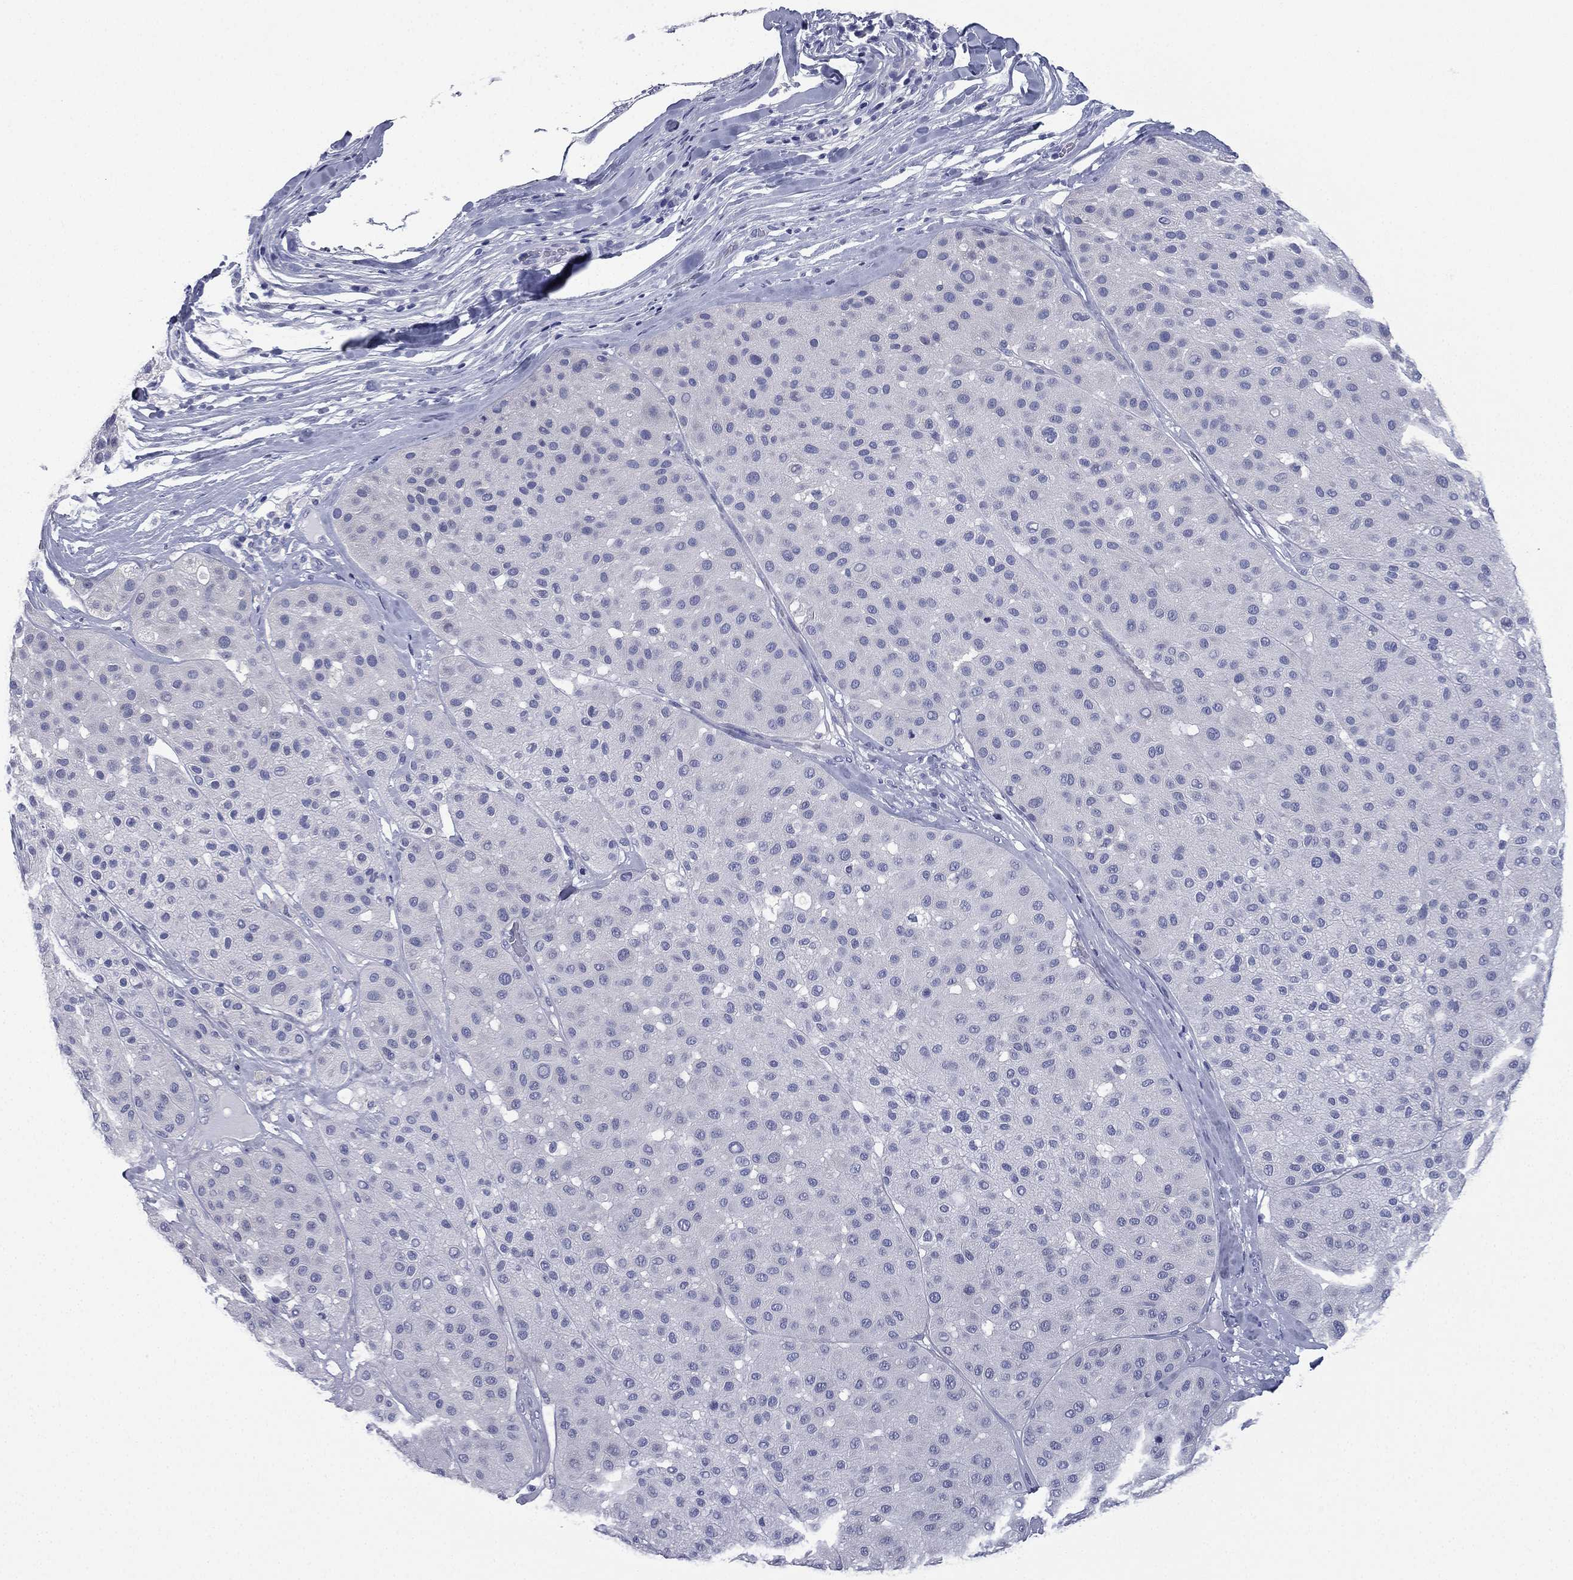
{"staining": {"intensity": "negative", "quantity": "none", "location": "none"}, "tissue": "melanoma", "cell_type": "Tumor cells", "image_type": "cancer", "snomed": [{"axis": "morphology", "description": "Malignant melanoma, Metastatic site"}, {"axis": "topography", "description": "Smooth muscle"}], "caption": "Immunohistochemical staining of human melanoma exhibits no significant staining in tumor cells. The staining was performed using DAB to visualize the protein expression in brown, while the nuclei were stained in blue with hematoxylin (Magnification: 20x).", "gene": "FCER2", "patient": {"sex": "male", "age": 41}}